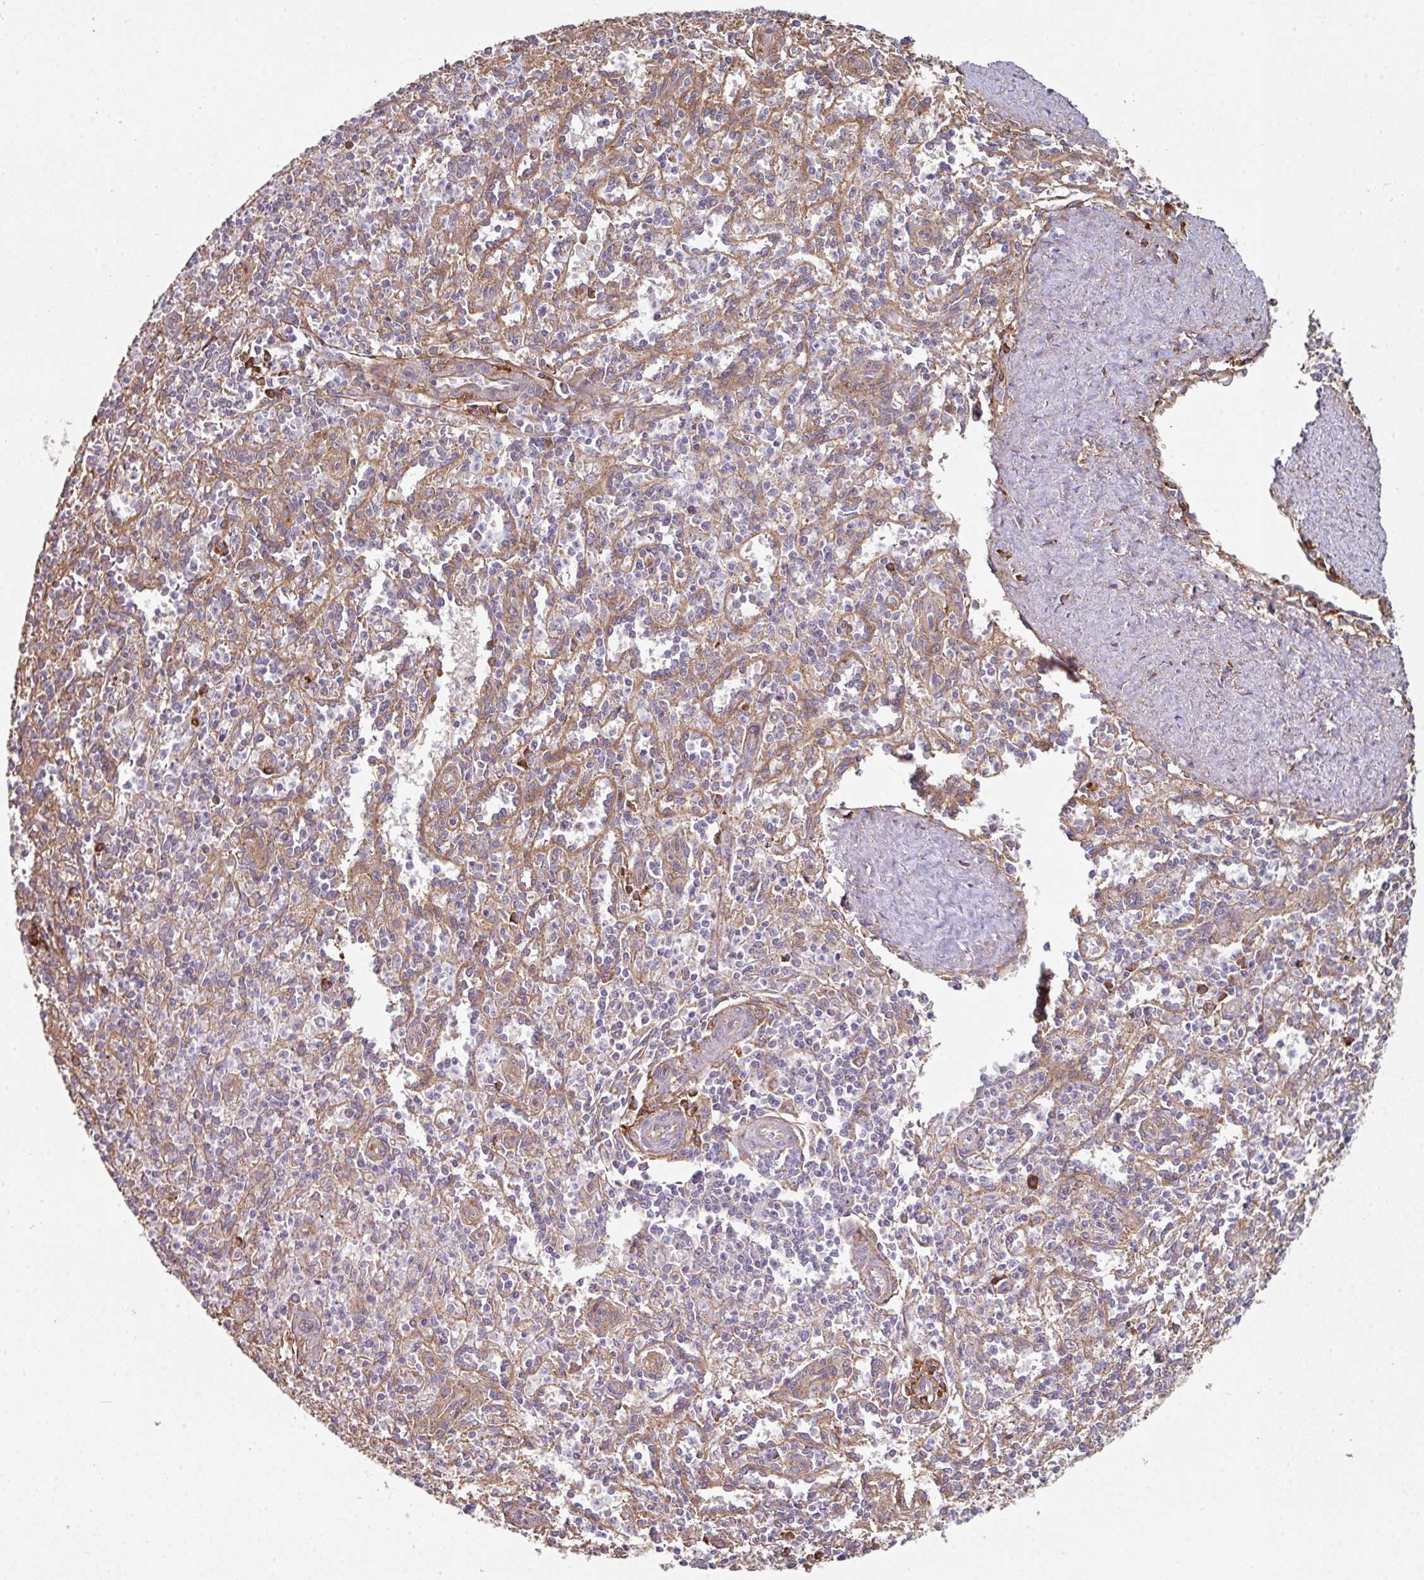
{"staining": {"intensity": "negative", "quantity": "none", "location": "none"}, "tissue": "spleen", "cell_type": "Cells in red pulp", "image_type": "normal", "snomed": [{"axis": "morphology", "description": "Normal tissue, NOS"}, {"axis": "topography", "description": "Spleen"}], "caption": "Immunohistochemistry (IHC) of benign spleen exhibits no expression in cells in red pulp. (Immunohistochemistry (IHC), brightfield microscopy, high magnification).", "gene": "FAT4", "patient": {"sex": "female", "age": 70}}